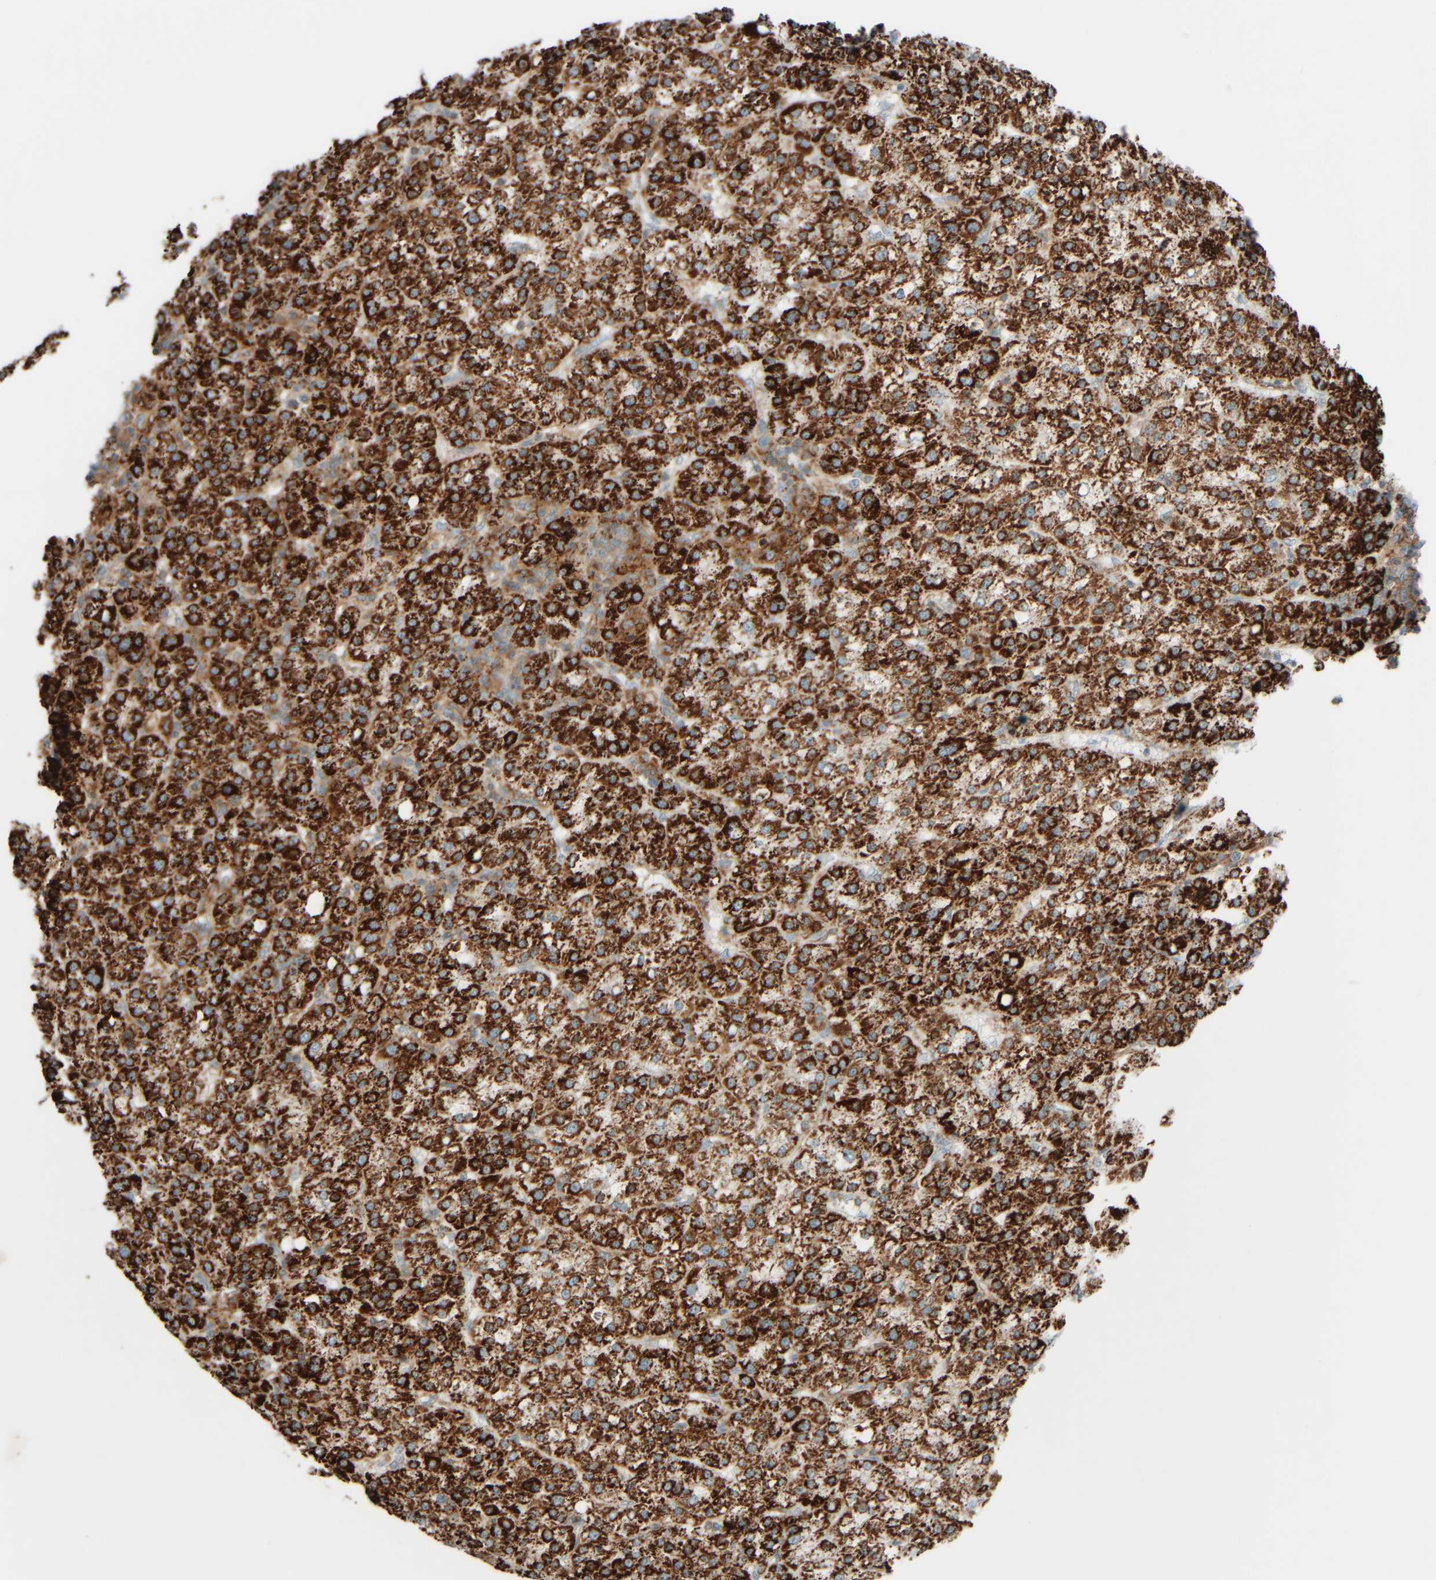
{"staining": {"intensity": "strong", "quantity": ">75%", "location": "cytoplasmic/membranous"}, "tissue": "liver cancer", "cell_type": "Tumor cells", "image_type": "cancer", "snomed": [{"axis": "morphology", "description": "Carcinoma, Hepatocellular, NOS"}, {"axis": "topography", "description": "Liver"}], "caption": "The immunohistochemical stain shows strong cytoplasmic/membranous positivity in tumor cells of liver hepatocellular carcinoma tissue.", "gene": "SPAG5", "patient": {"sex": "female", "age": 58}}